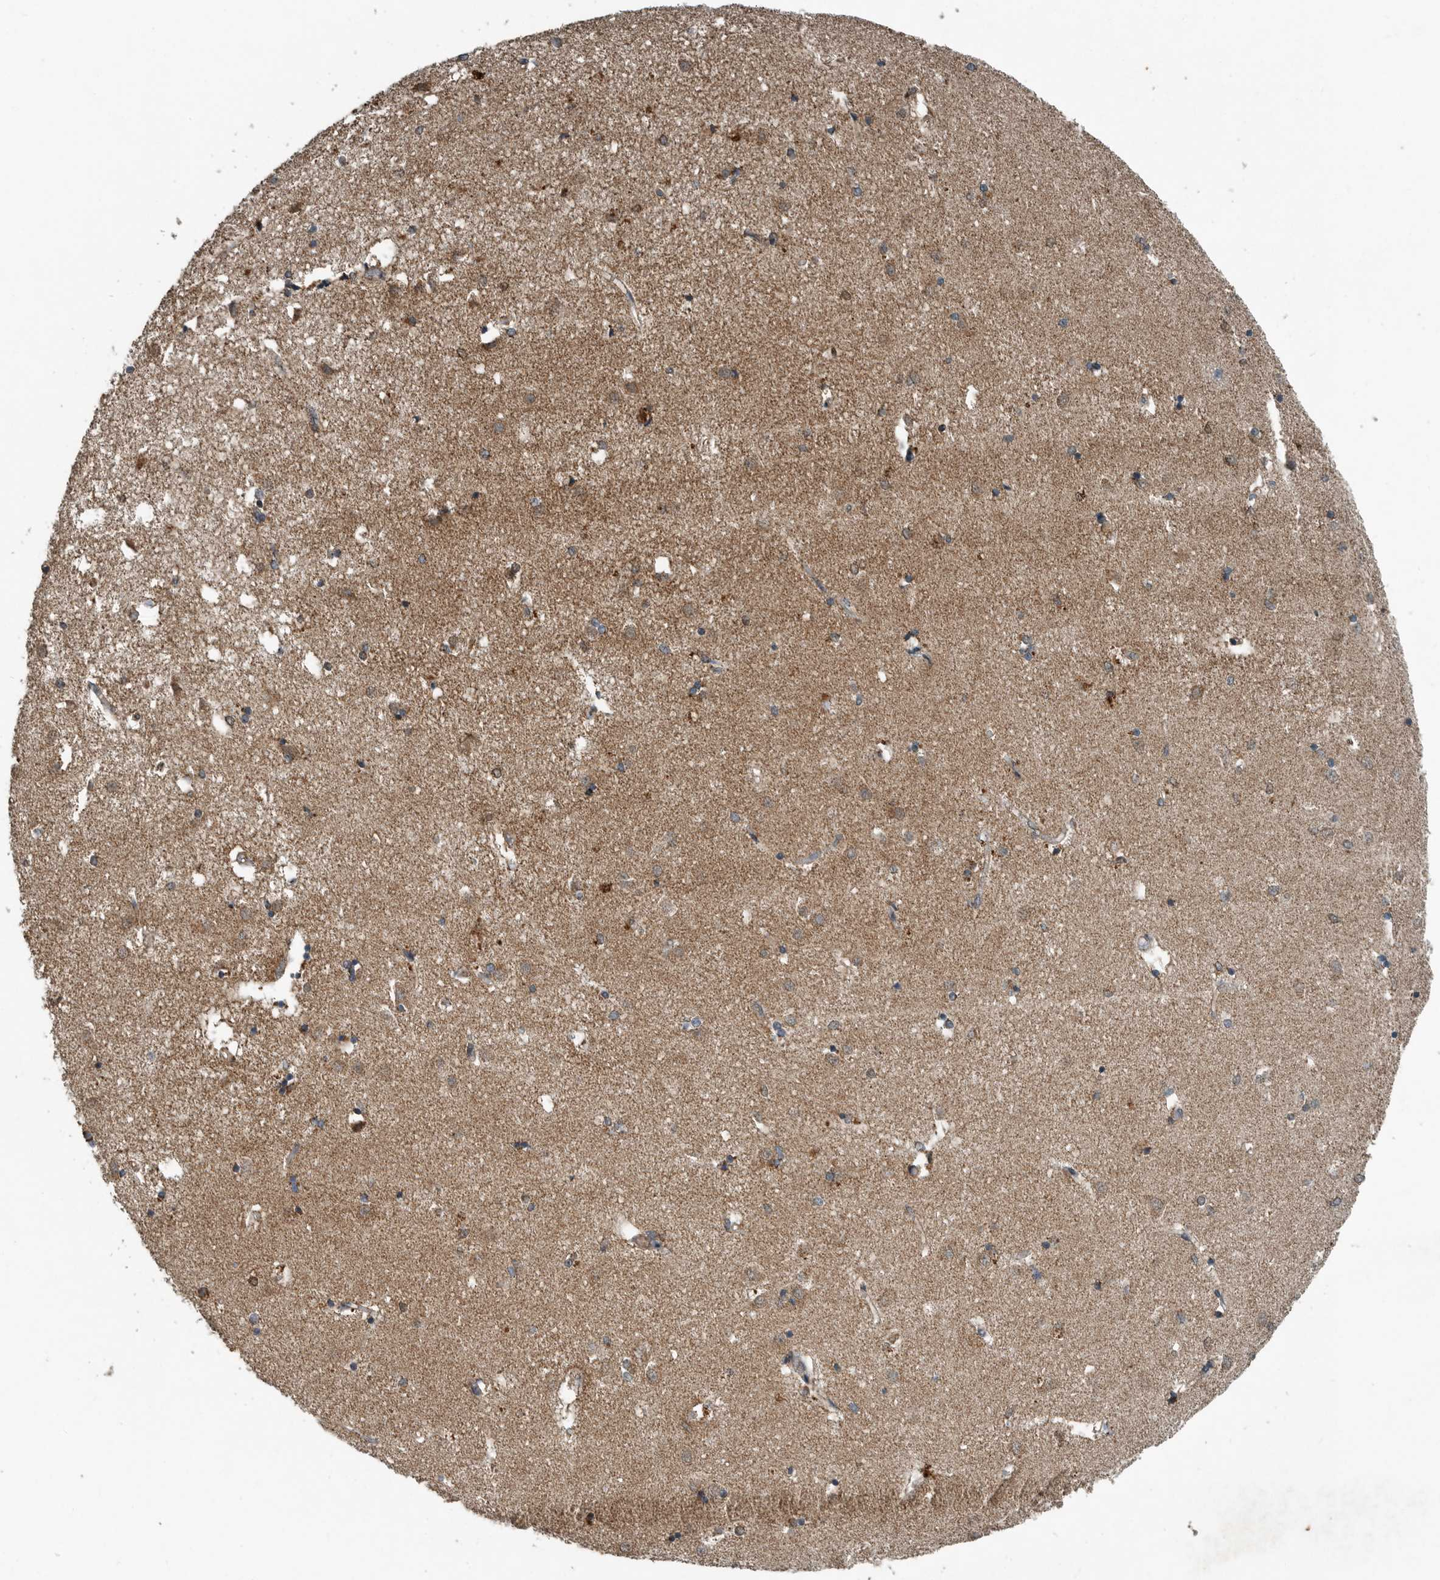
{"staining": {"intensity": "moderate", "quantity": "<25%", "location": "cytoplasmic/membranous"}, "tissue": "caudate", "cell_type": "Glial cells", "image_type": "normal", "snomed": [{"axis": "morphology", "description": "Normal tissue, NOS"}, {"axis": "topography", "description": "Lateral ventricle wall"}], "caption": "Glial cells reveal low levels of moderate cytoplasmic/membranous positivity in approximately <25% of cells in normal human caudate.", "gene": "IL6ST", "patient": {"sex": "male", "age": 45}}